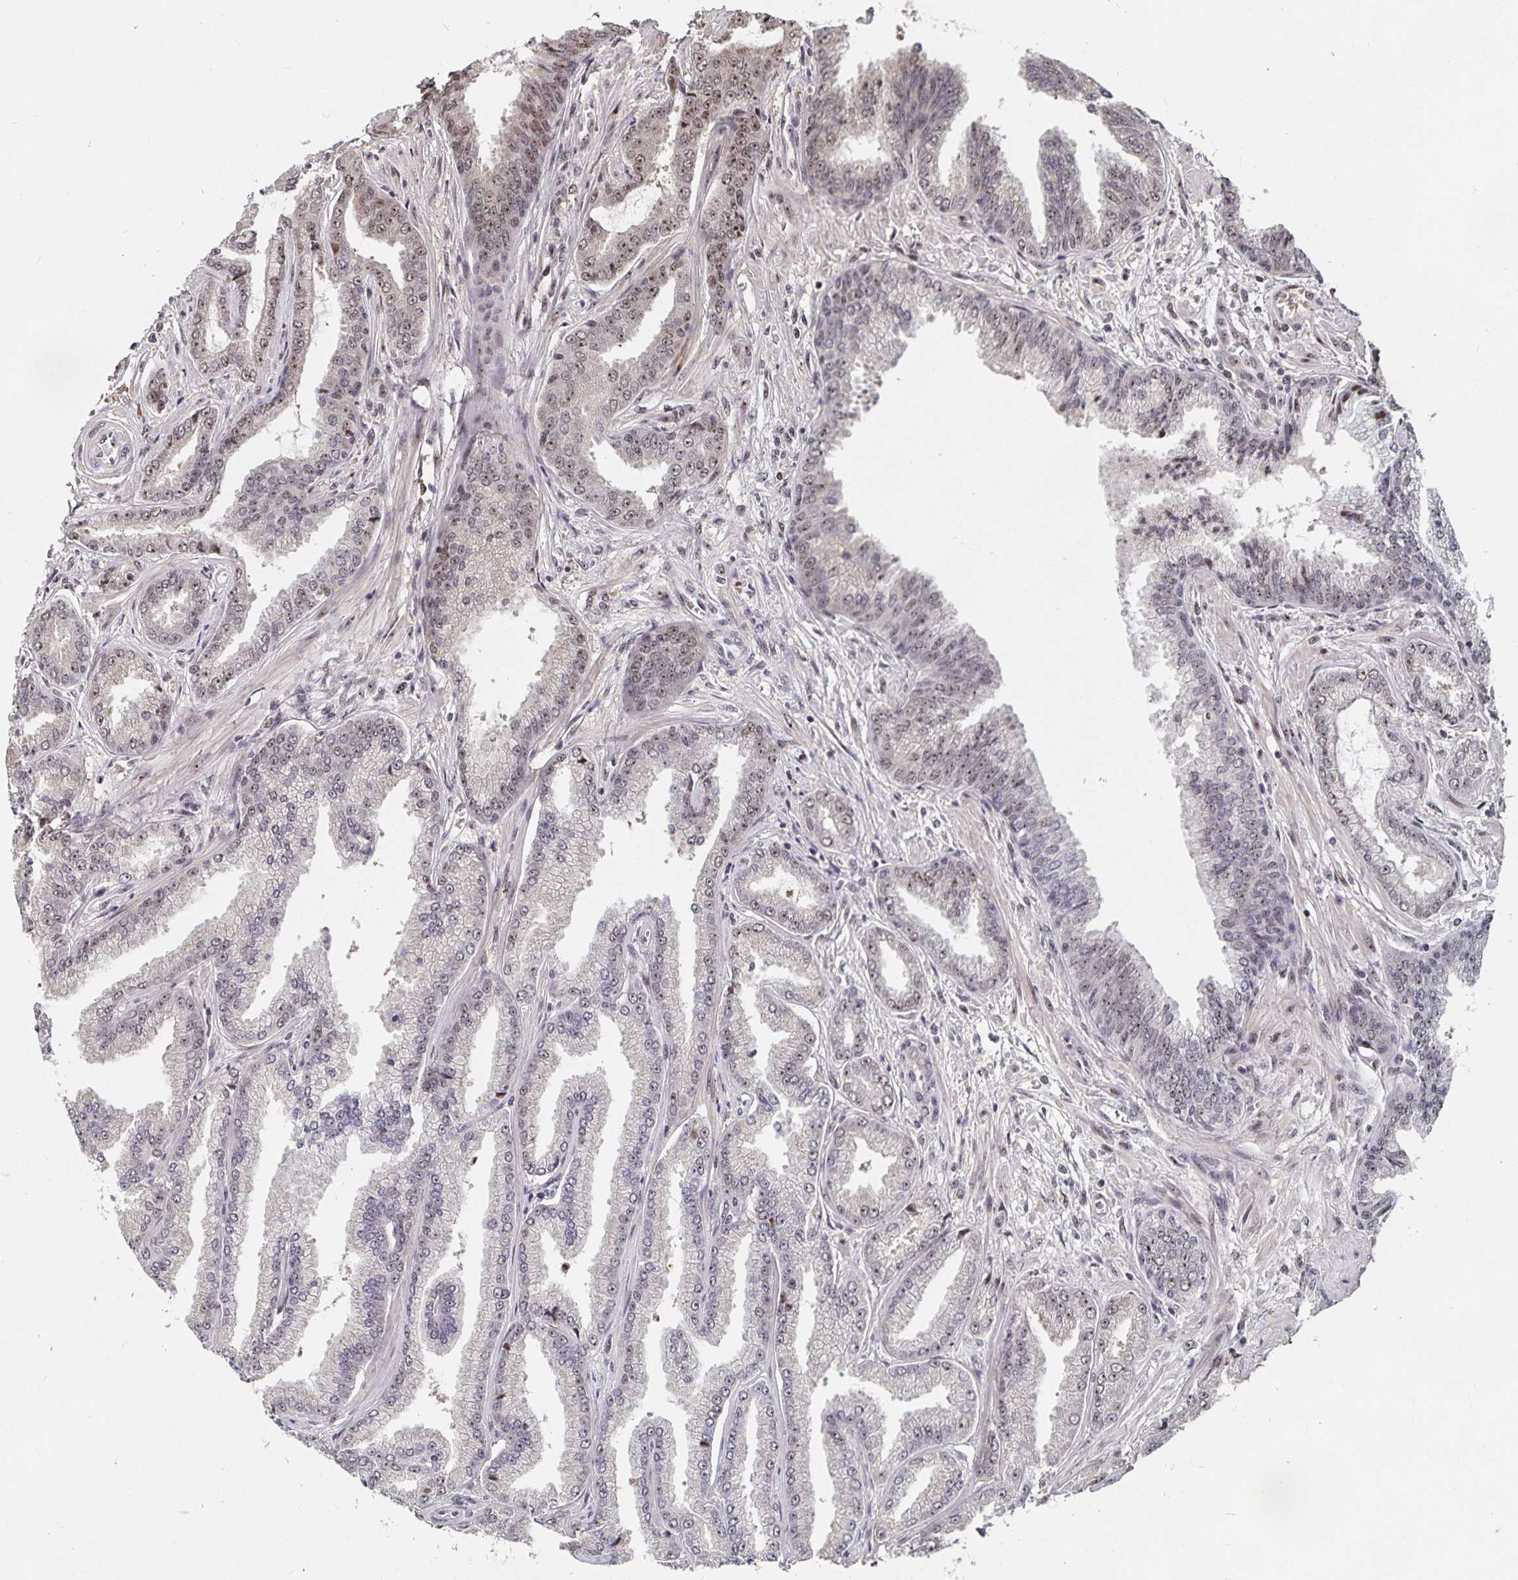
{"staining": {"intensity": "moderate", "quantity": "25%-75%", "location": "nuclear"}, "tissue": "prostate cancer", "cell_type": "Tumor cells", "image_type": "cancer", "snomed": [{"axis": "morphology", "description": "Adenocarcinoma, Low grade"}, {"axis": "topography", "description": "Prostate"}], "caption": "An immunohistochemistry (IHC) micrograph of tumor tissue is shown. Protein staining in brown shows moderate nuclear positivity in prostate cancer (adenocarcinoma (low-grade)) within tumor cells. The staining is performed using DAB (3,3'-diaminobenzidine) brown chromogen to label protein expression. The nuclei are counter-stained blue using hematoxylin.", "gene": "LAS1L", "patient": {"sex": "male", "age": 55}}